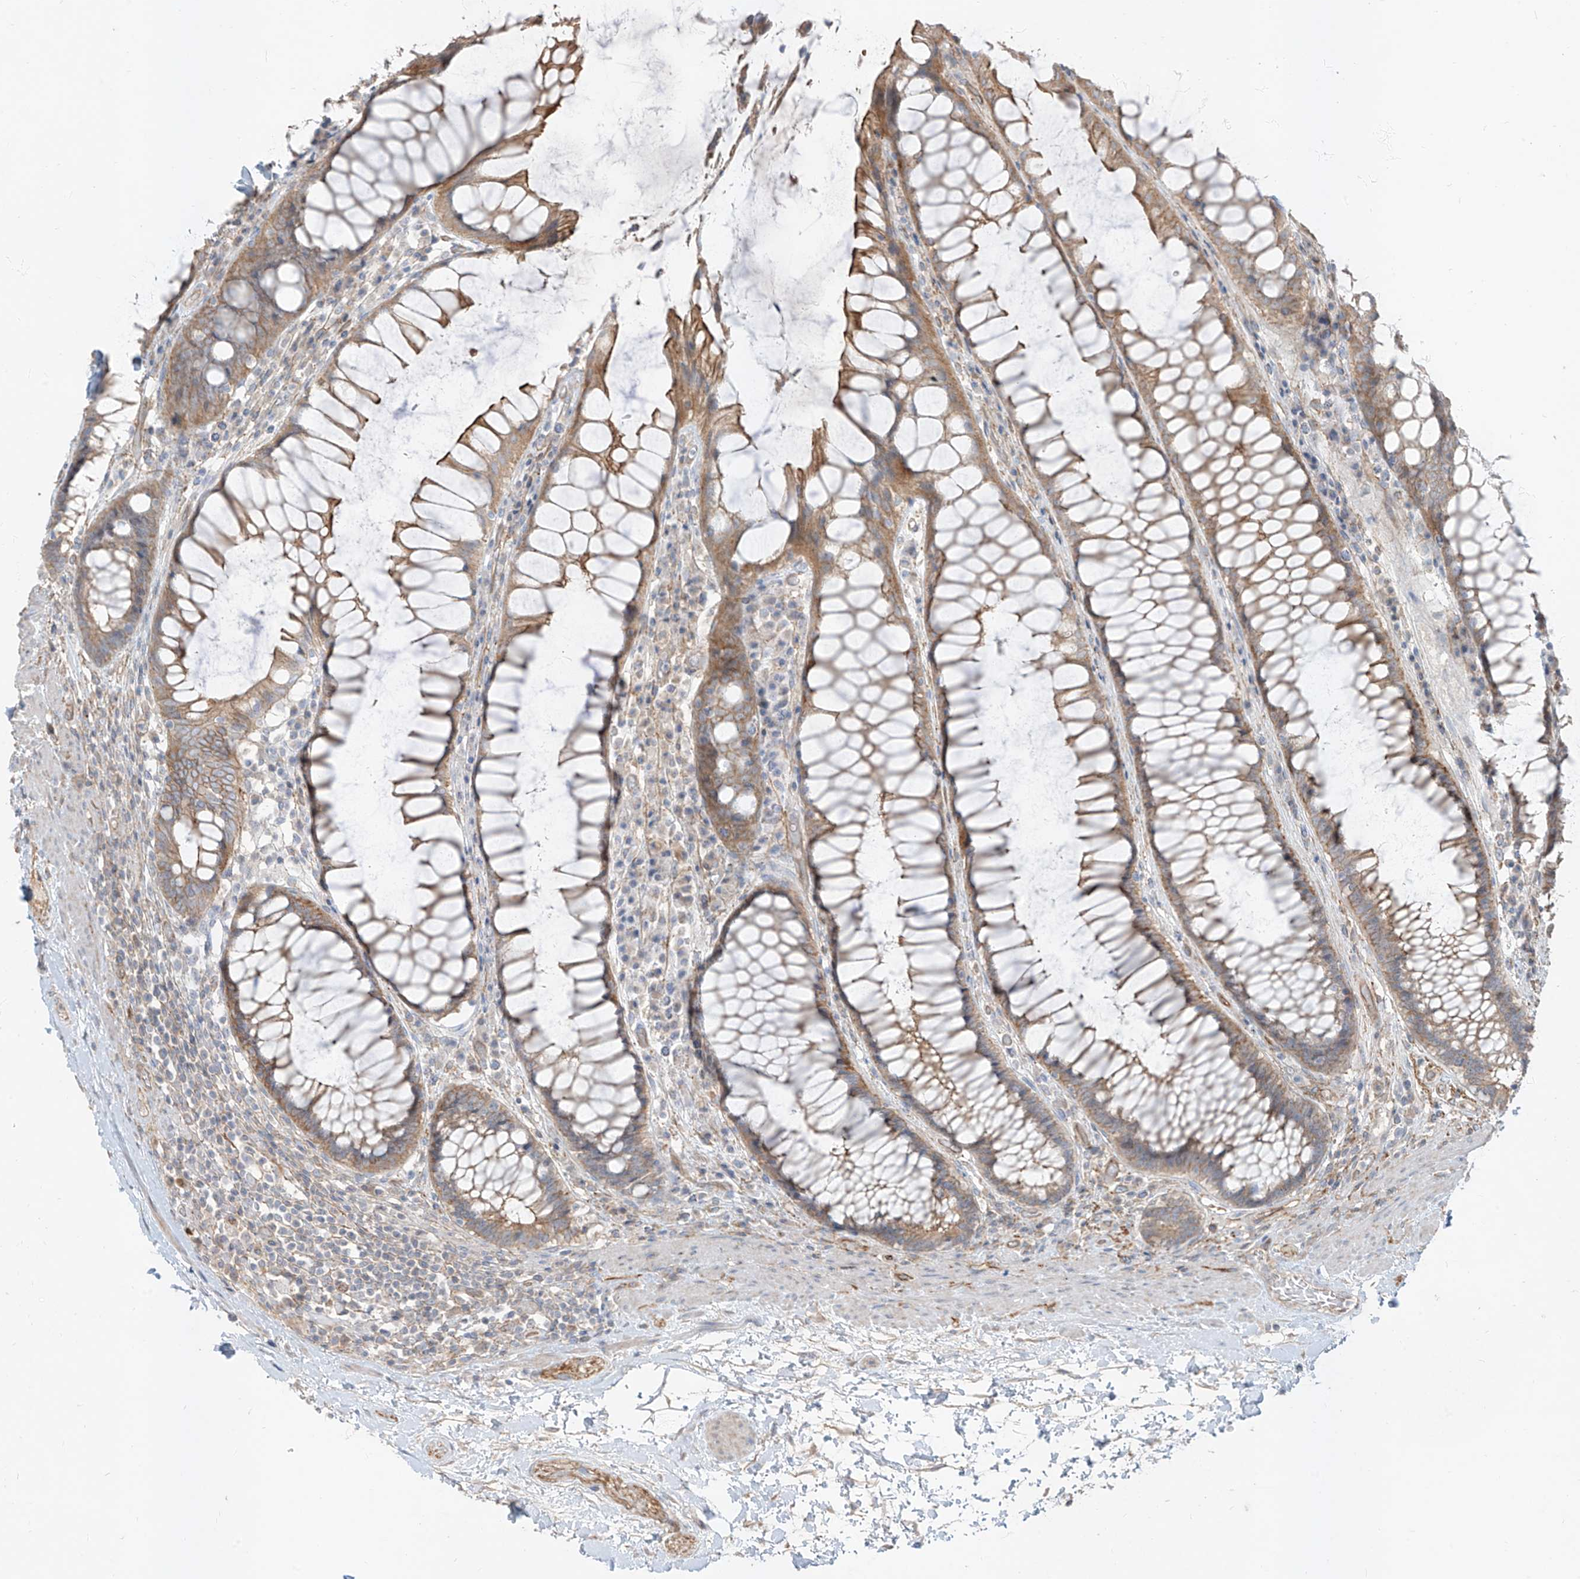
{"staining": {"intensity": "moderate", "quantity": ">75%", "location": "cytoplasmic/membranous"}, "tissue": "rectum", "cell_type": "Glandular cells", "image_type": "normal", "snomed": [{"axis": "morphology", "description": "Normal tissue, NOS"}, {"axis": "topography", "description": "Rectum"}], "caption": "Moderate cytoplasmic/membranous positivity for a protein is appreciated in about >75% of glandular cells of normal rectum using immunohistochemistry.", "gene": "EPHX4", "patient": {"sex": "male", "age": 64}}